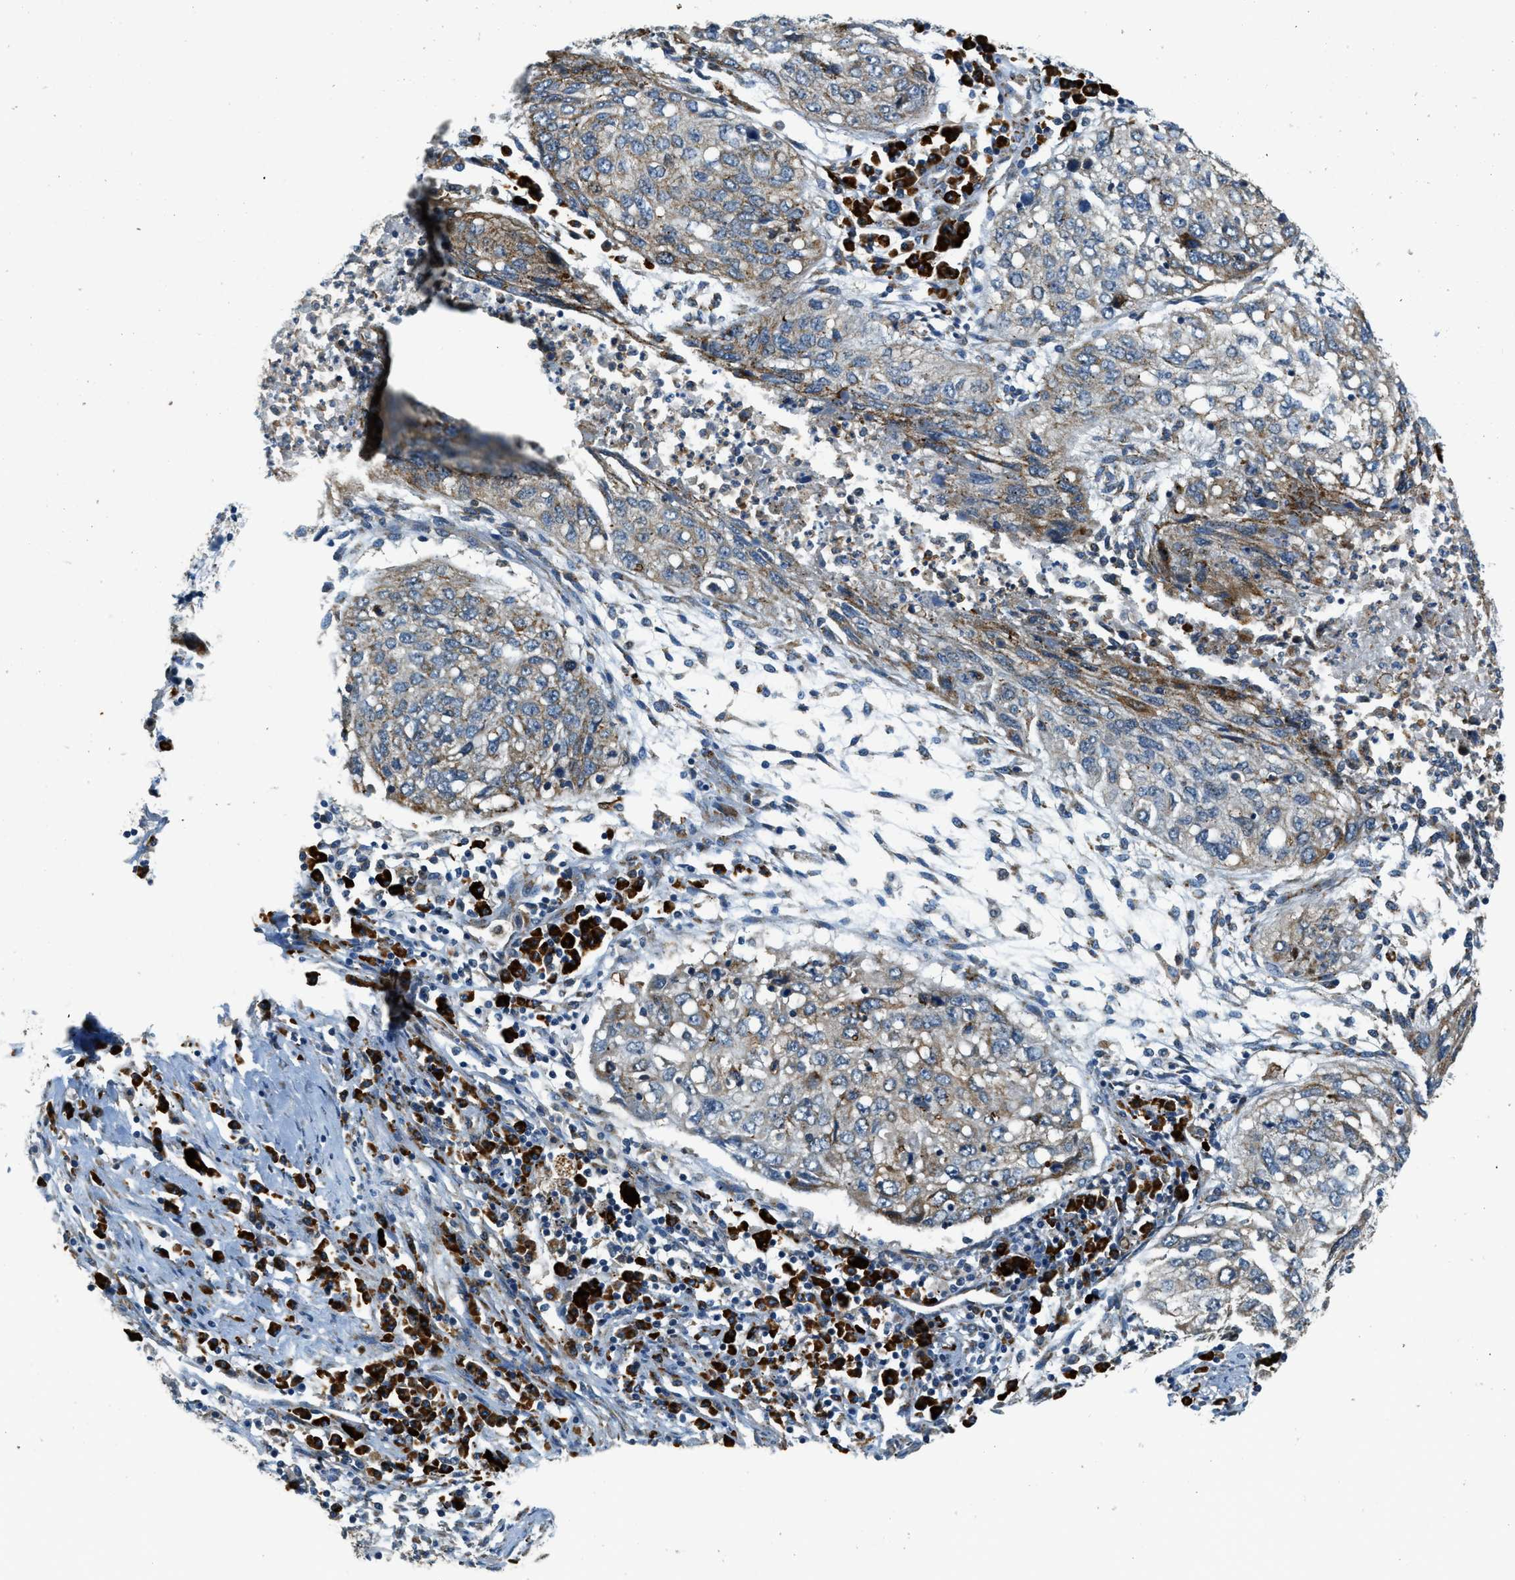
{"staining": {"intensity": "moderate", "quantity": "<25%", "location": "cytoplasmic/membranous"}, "tissue": "lung cancer", "cell_type": "Tumor cells", "image_type": "cancer", "snomed": [{"axis": "morphology", "description": "Squamous cell carcinoma, NOS"}, {"axis": "topography", "description": "Lung"}], "caption": "The histopathology image shows a brown stain indicating the presence of a protein in the cytoplasmic/membranous of tumor cells in squamous cell carcinoma (lung). The staining is performed using DAB (3,3'-diaminobenzidine) brown chromogen to label protein expression. The nuclei are counter-stained blue using hematoxylin.", "gene": "HERC2", "patient": {"sex": "female", "age": 63}}